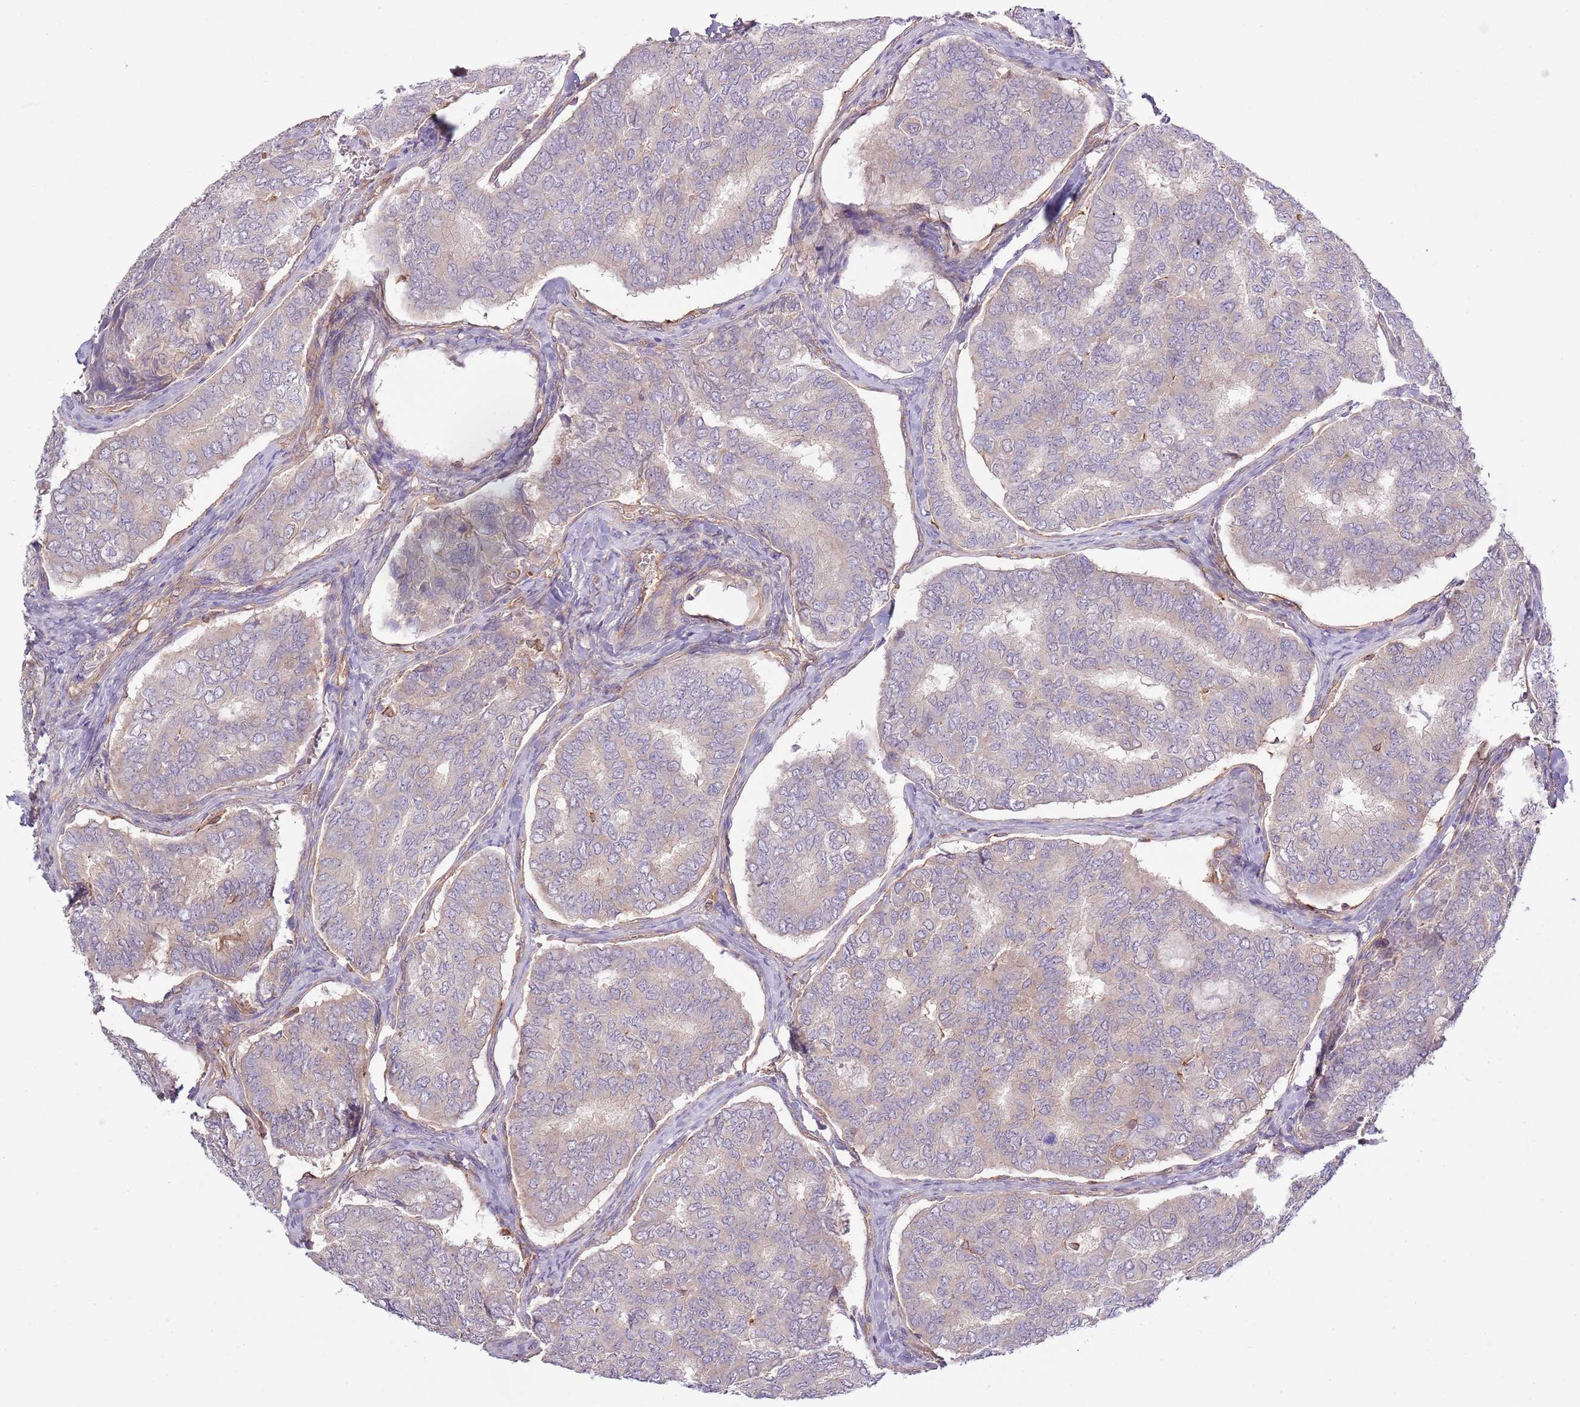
{"staining": {"intensity": "weak", "quantity": "<25%", "location": "cytoplasmic/membranous"}, "tissue": "thyroid cancer", "cell_type": "Tumor cells", "image_type": "cancer", "snomed": [{"axis": "morphology", "description": "Papillary adenocarcinoma, NOS"}, {"axis": "topography", "description": "Thyroid gland"}], "caption": "An immunohistochemistry photomicrograph of thyroid cancer (papillary adenocarcinoma) is shown. There is no staining in tumor cells of thyroid cancer (papillary adenocarcinoma).", "gene": "LPIN2", "patient": {"sex": "female", "age": 35}}